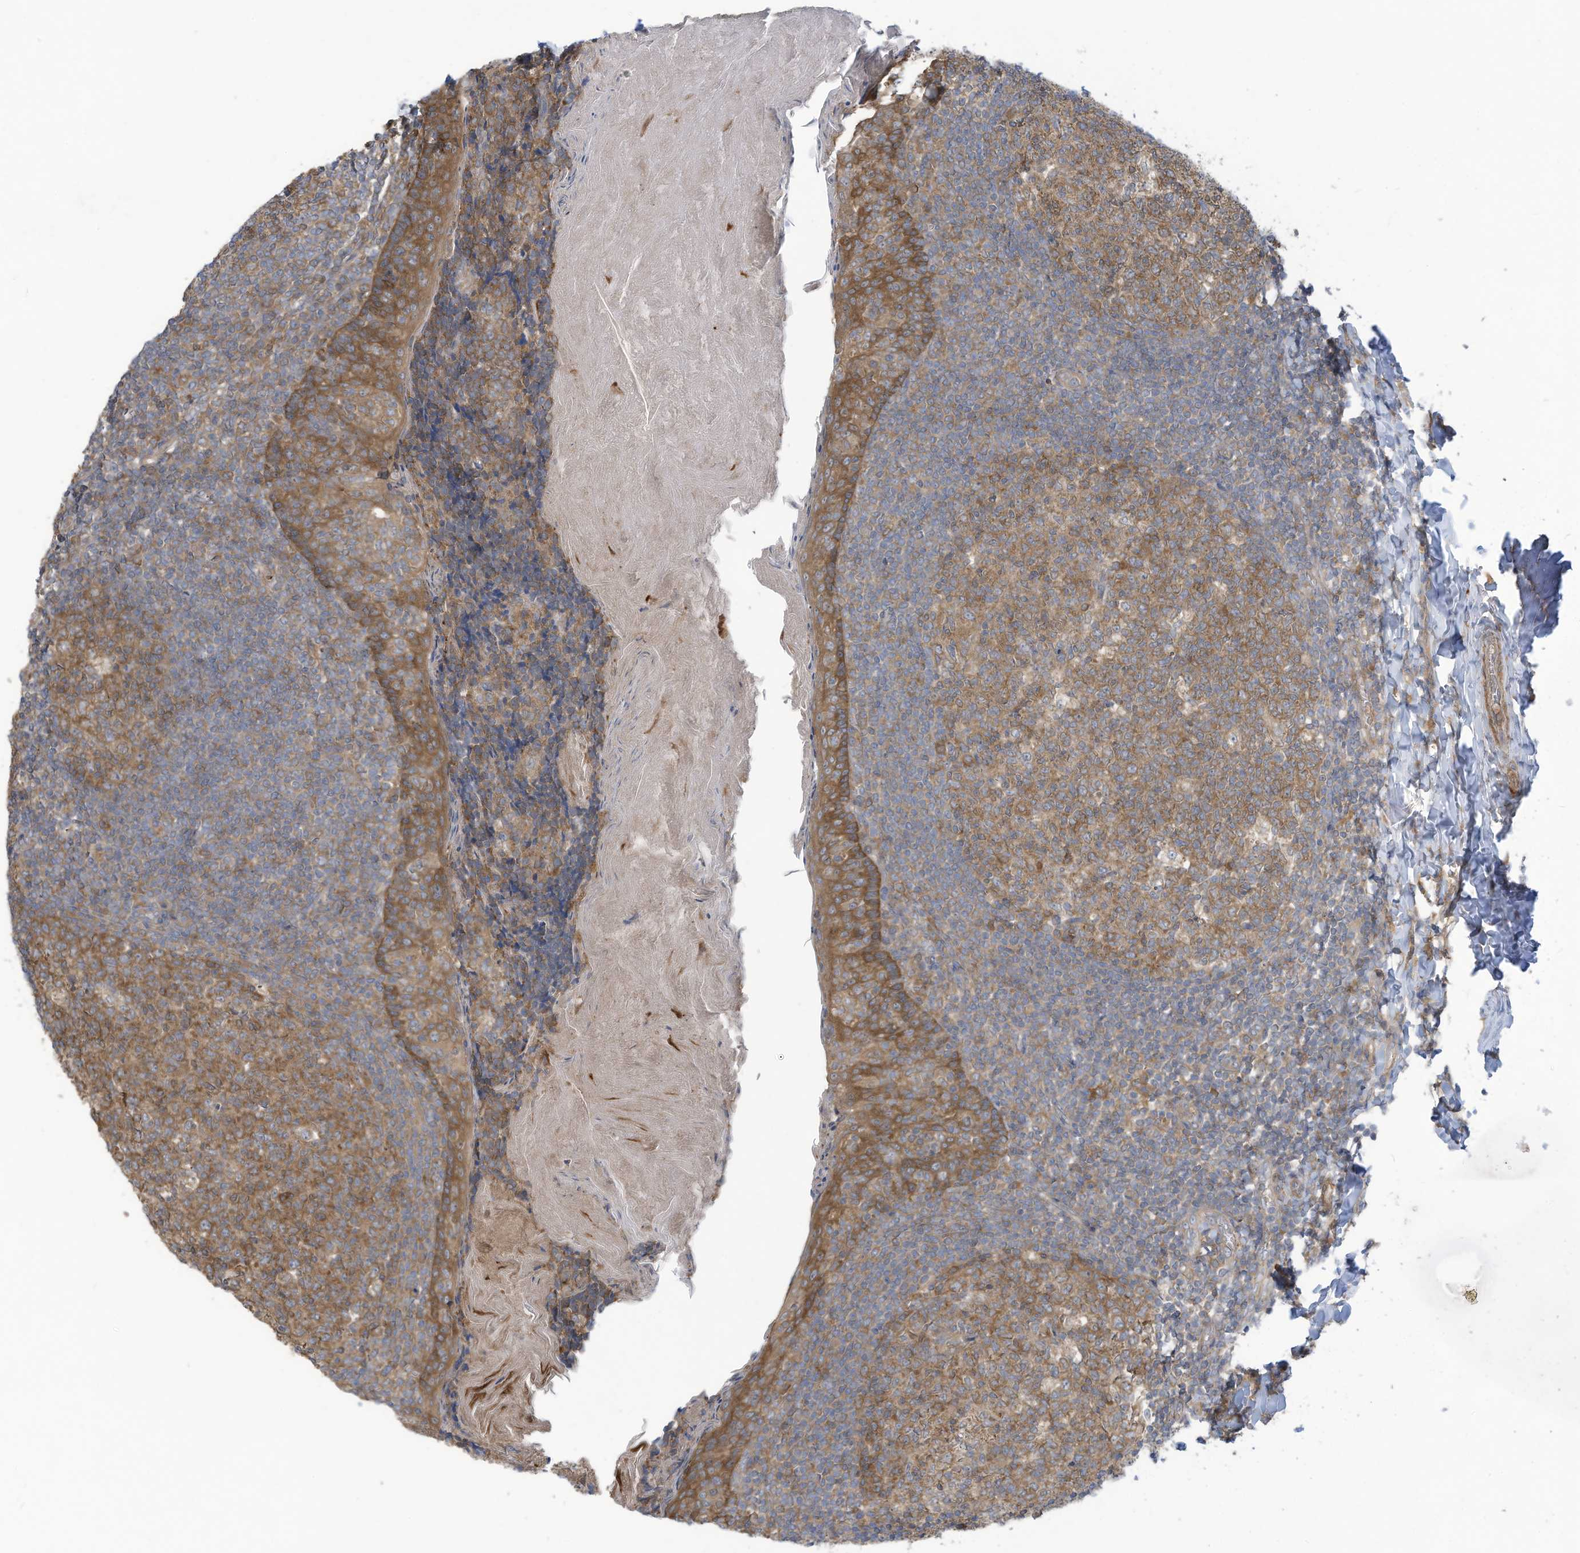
{"staining": {"intensity": "moderate", "quantity": ">75%", "location": "cytoplasmic/membranous"}, "tissue": "tonsil", "cell_type": "Germinal center cells", "image_type": "normal", "snomed": [{"axis": "morphology", "description": "Normal tissue, NOS"}, {"axis": "topography", "description": "Tonsil"}], "caption": "Brown immunohistochemical staining in normal human tonsil demonstrates moderate cytoplasmic/membranous staining in about >75% of germinal center cells. Nuclei are stained in blue.", "gene": "ADI1", "patient": {"sex": "female", "age": 19}}